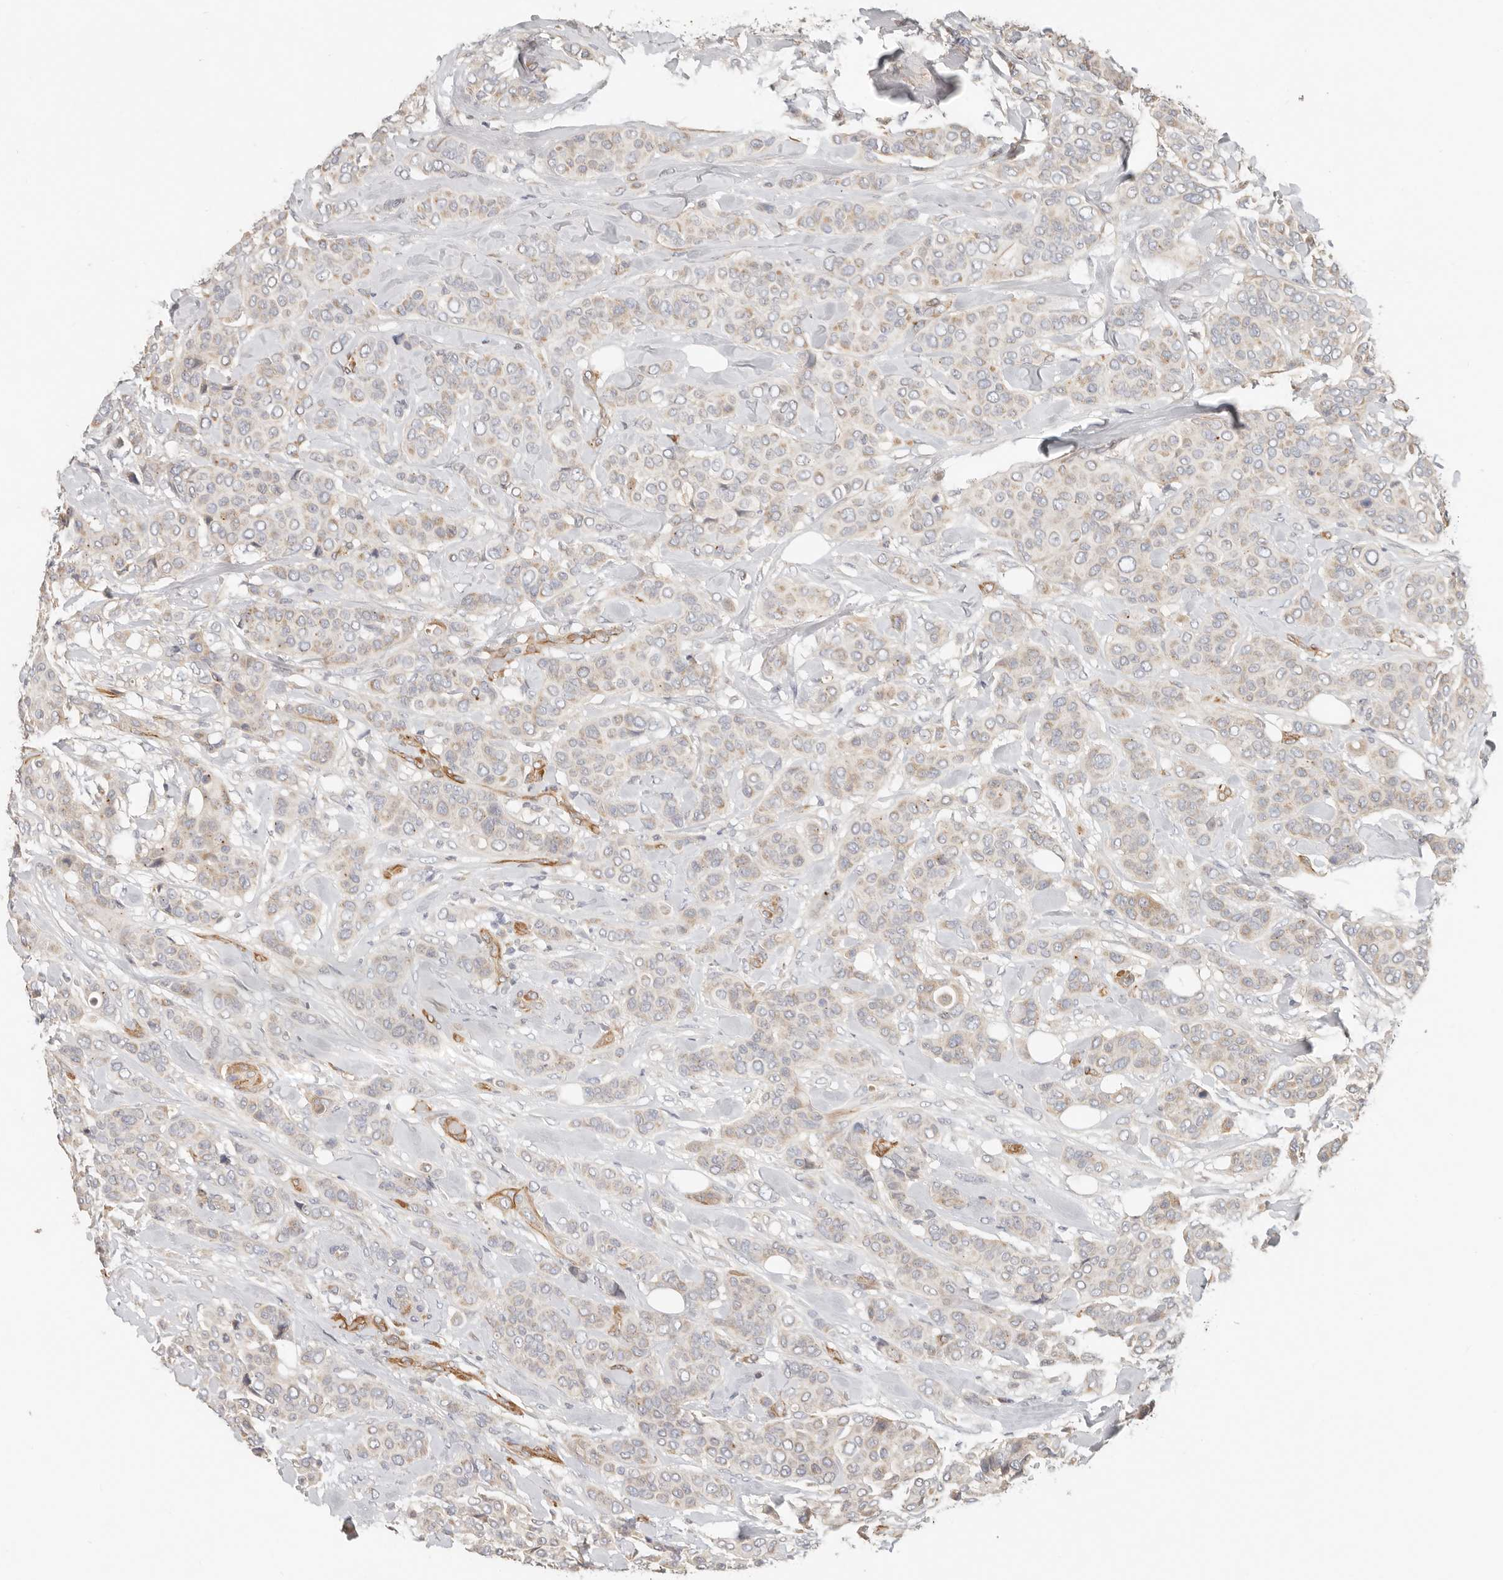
{"staining": {"intensity": "weak", "quantity": "<25%", "location": "cytoplasmic/membranous"}, "tissue": "breast cancer", "cell_type": "Tumor cells", "image_type": "cancer", "snomed": [{"axis": "morphology", "description": "Lobular carcinoma"}, {"axis": "topography", "description": "Breast"}], "caption": "Immunohistochemistry (IHC) of lobular carcinoma (breast) reveals no expression in tumor cells.", "gene": "SPRING1", "patient": {"sex": "female", "age": 51}}